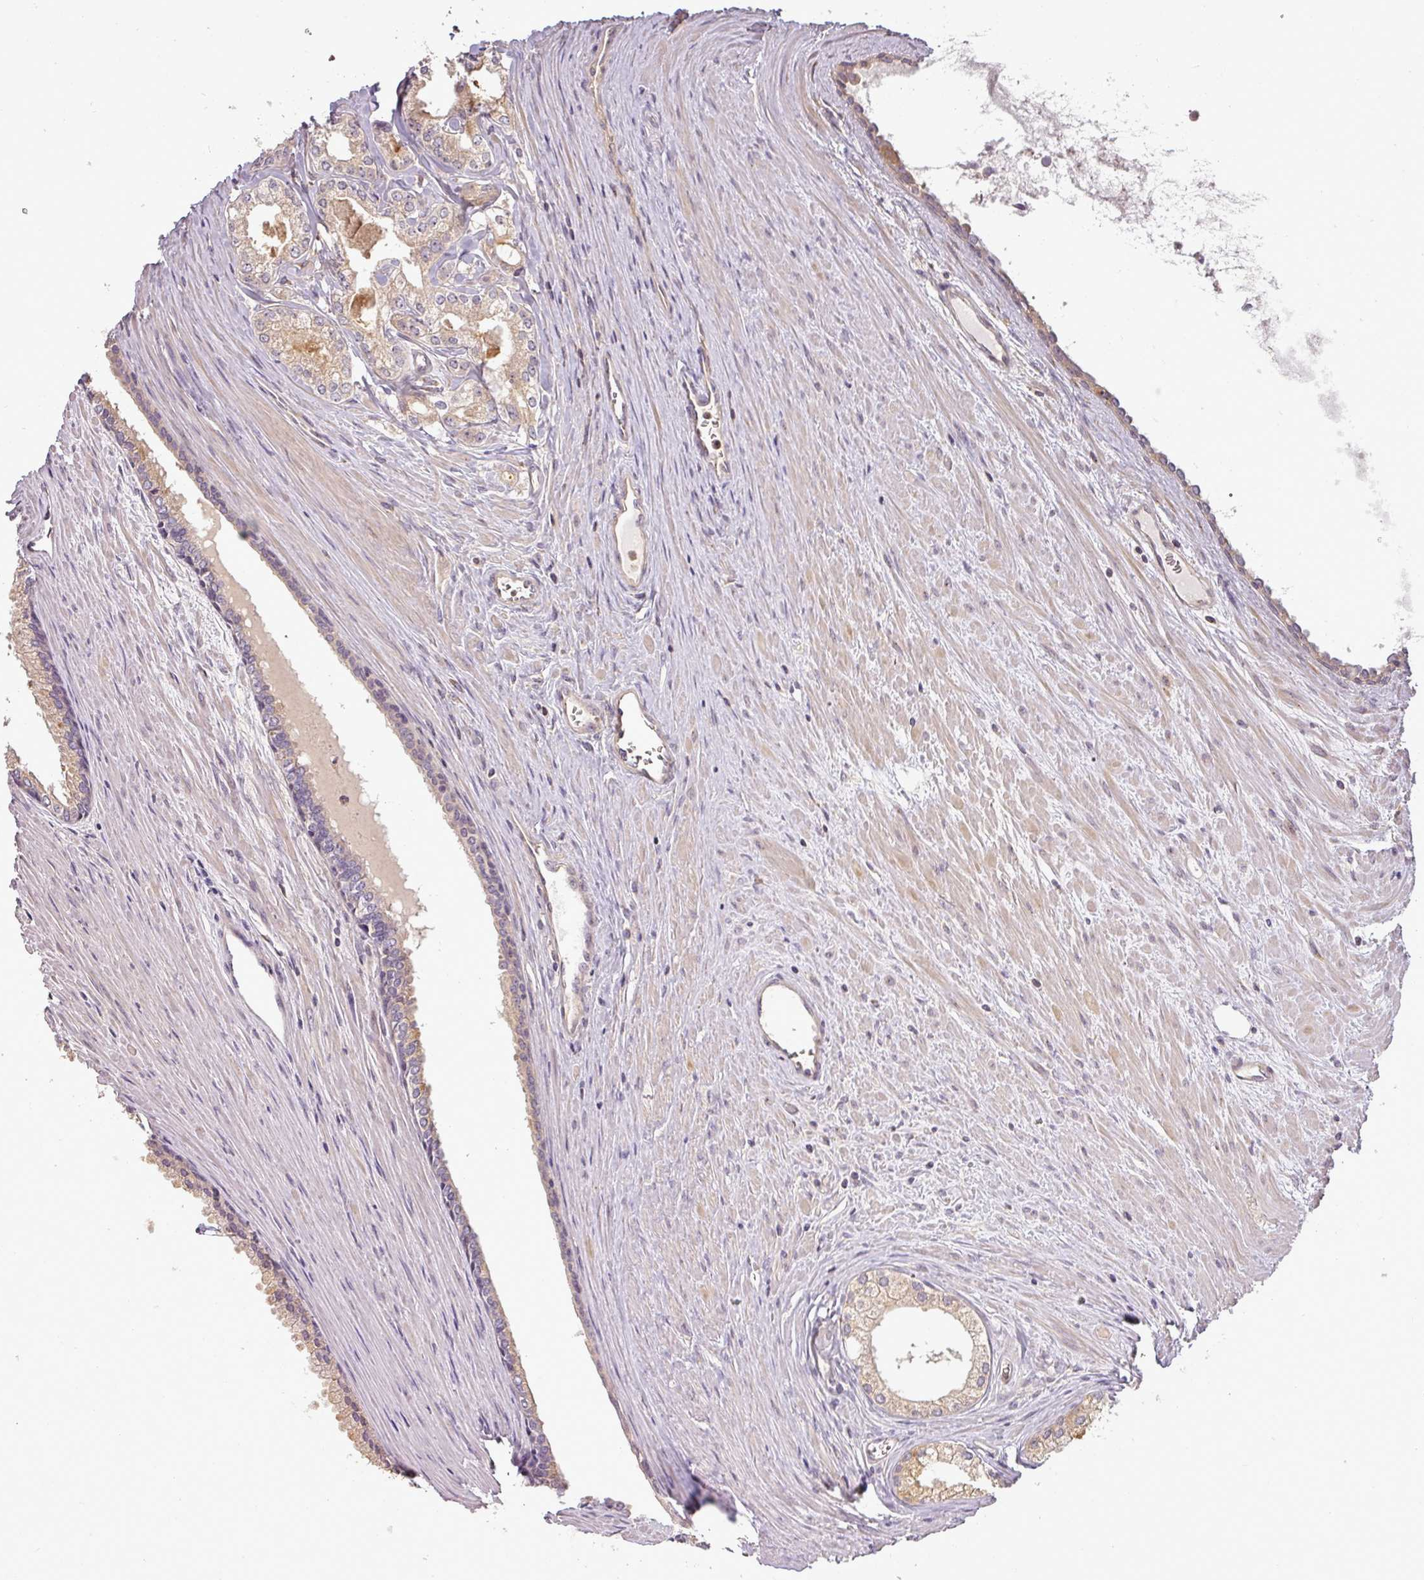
{"staining": {"intensity": "weak", "quantity": ">75%", "location": "cytoplasmic/membranous"}, "tissue": "prostate cancer", "cell_type": "Tumor cells", "image_type": "cancer", "snomed": [{"axis": "morphology", "description": "Adenocarcinoma, High grade"}, {"axis": "topography", "description": "Prostate"}], "caption": "Brown immunohistochemical staining in human adenocarcinoma (high-grade) (prostate) displays weak cytoplasmic/membranous staining in about >75% of tumor cells.", "gene": "NIN", "patient": {"sex": "male", "age": 68}}